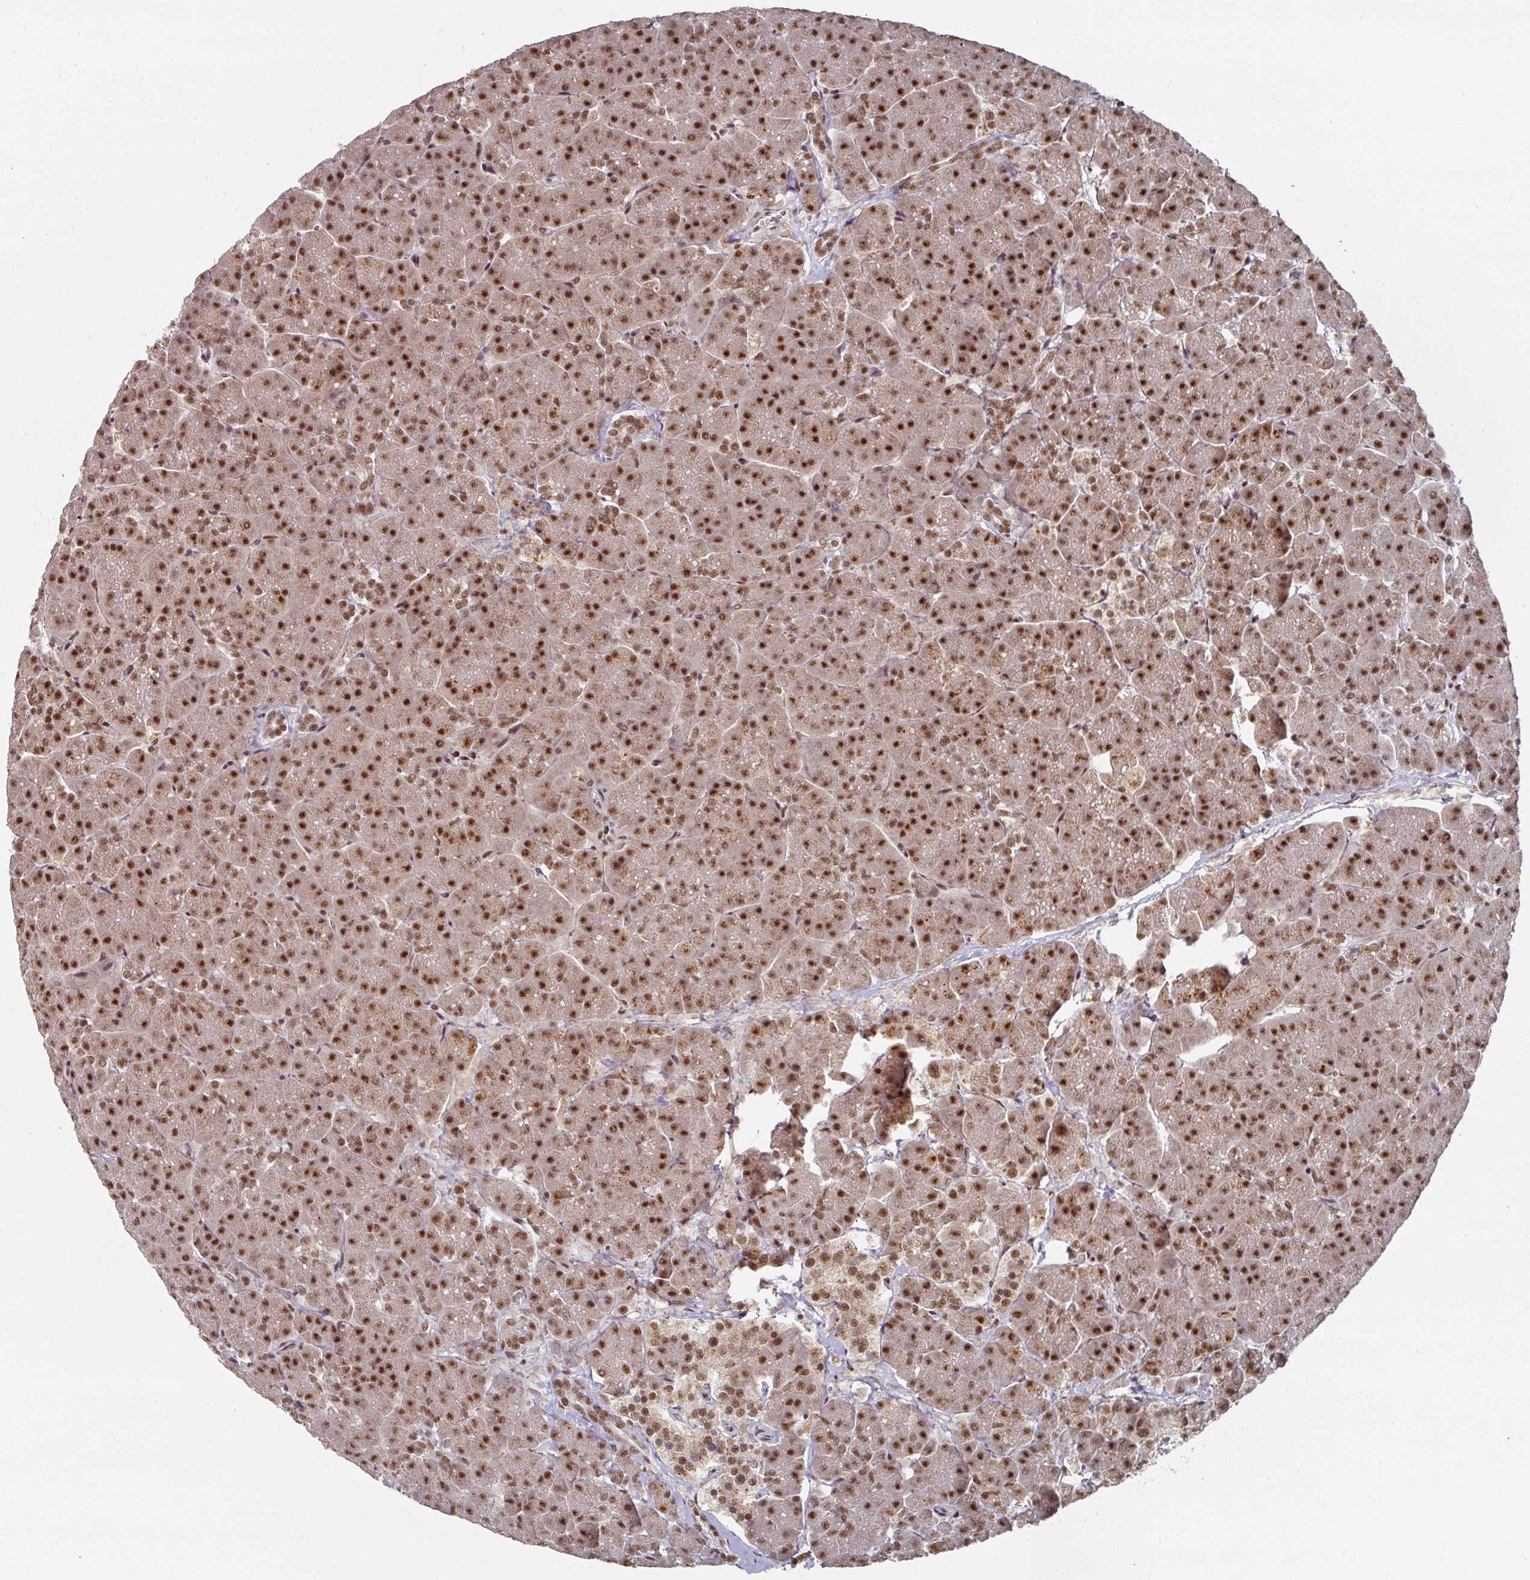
{"staining": {"intensity": "strong", "quantity": ">75%", "location": "nuclear"}, "tissue": "pancreas", "cell_type": "Exocrine glandular cells", "image_type": "normal", "snomed": [{"axis": "morphology", "description": "Normal tissue, NOS"}, {"axis": "topography", "description": "Pancreas"}, {"axis": "topography", "description": "Peripheral nerve tissue"}], "caption": "Brown immunohistochemical staining in benign pancreas displays strong nuclear staining in about >75% of exocrine glandular cells.", "gene": "ENSG00000289690", "patient": {"sex": "male", "age": 54}}